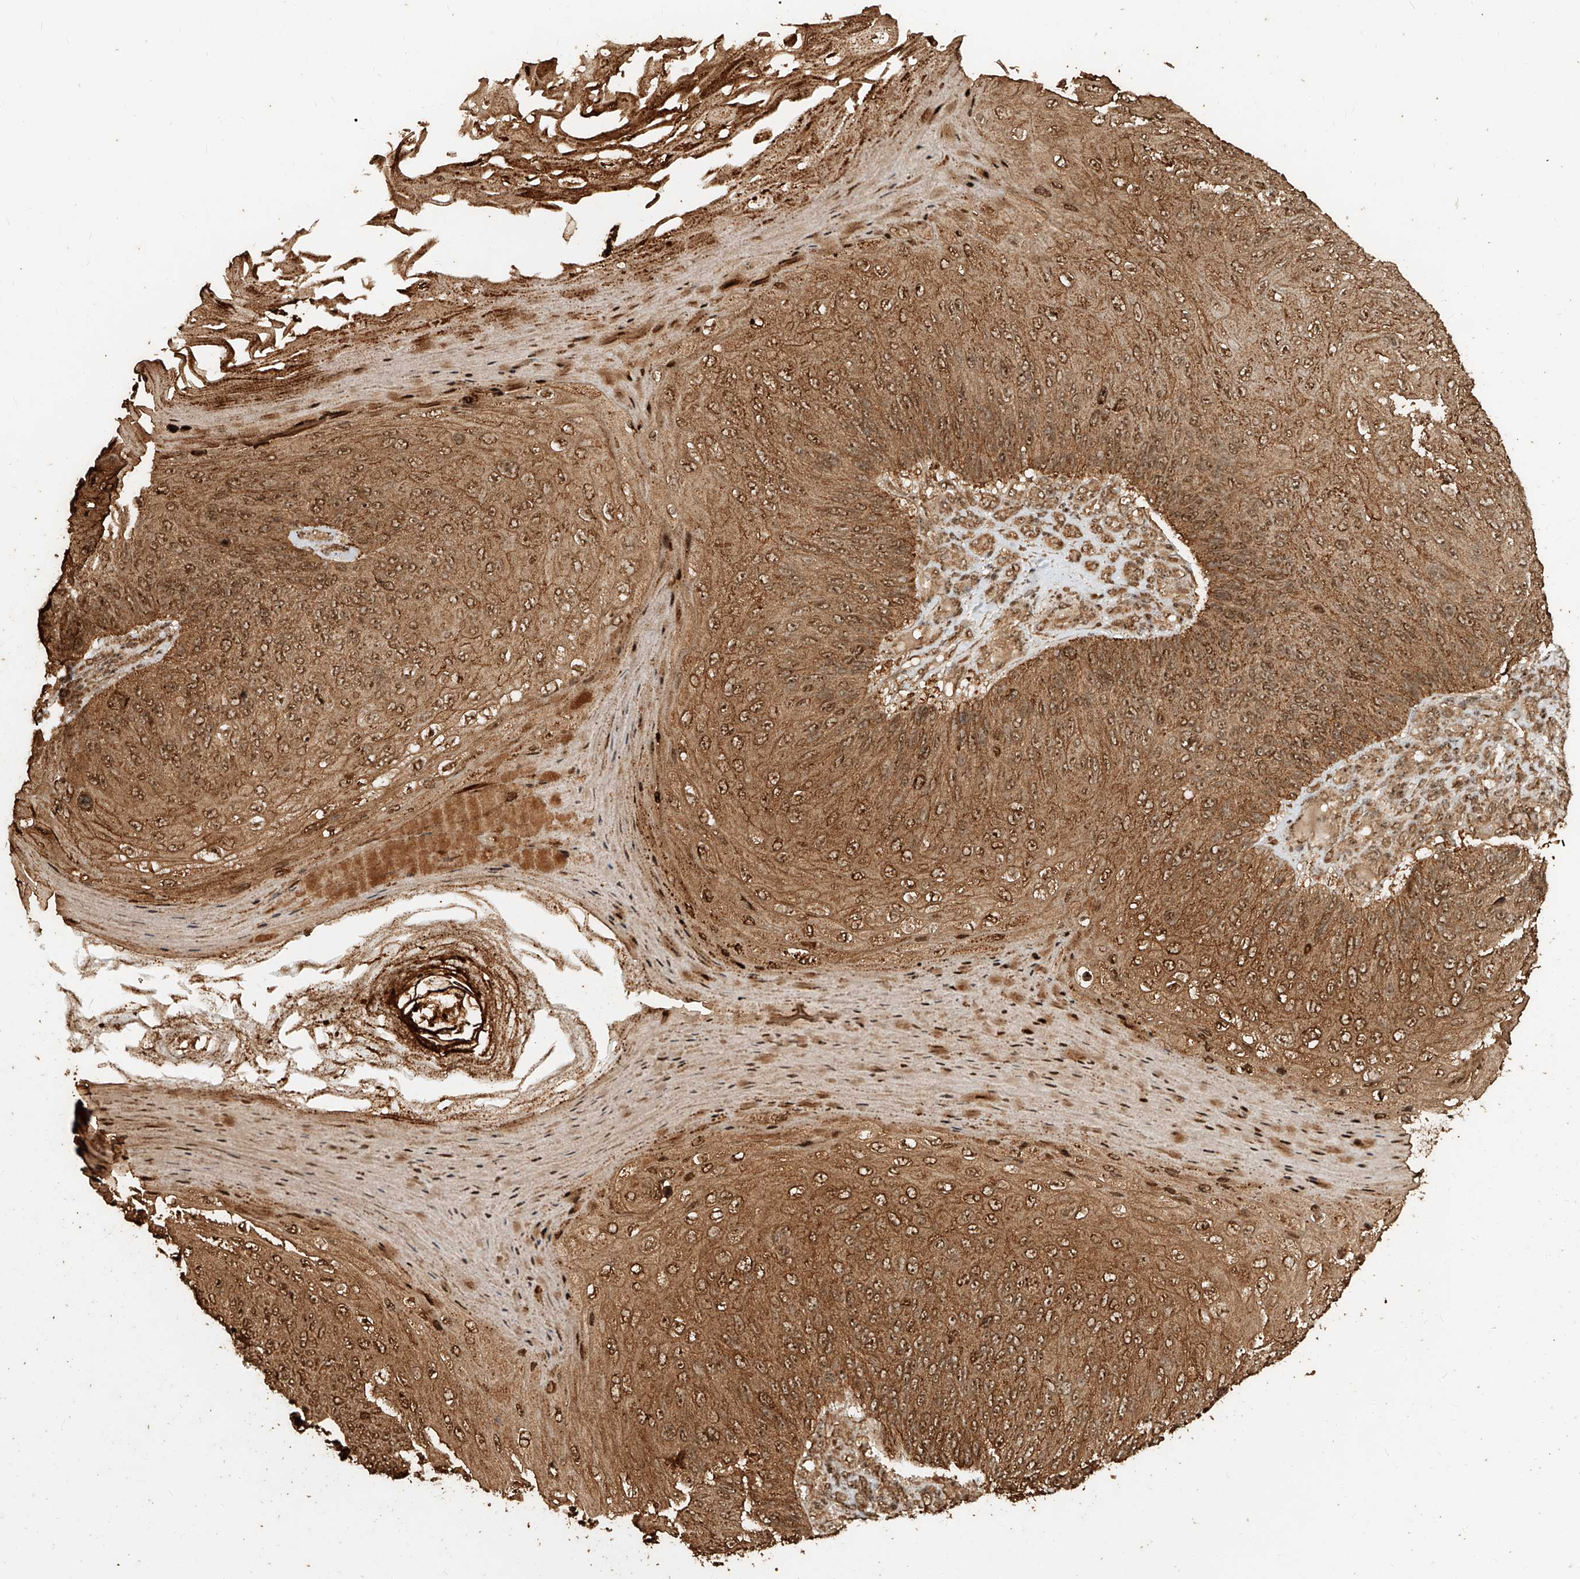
{"staining": {"intensity": "moderate", "quantity": ">75%", "location": "cytoplasmic/membranous,nuclear"}, "tissue": "skin cancer", "cell_type": "Tumor cells", "image_type": "cancer", "snomed": [{"axis": "morphology", "description": "Squamous cell carcinoma, NOS"}, {"axis": "topography", "description": "Skin"}], "caption": "Moderate cytoplasmic/membranous and nuclear expression for a protein is identified in approximately >75% of tumor cells of skin squamous cell carcinoma using IHC.", "gene": "ZNF660", "patient": {"sex": "female", "age": 88}}